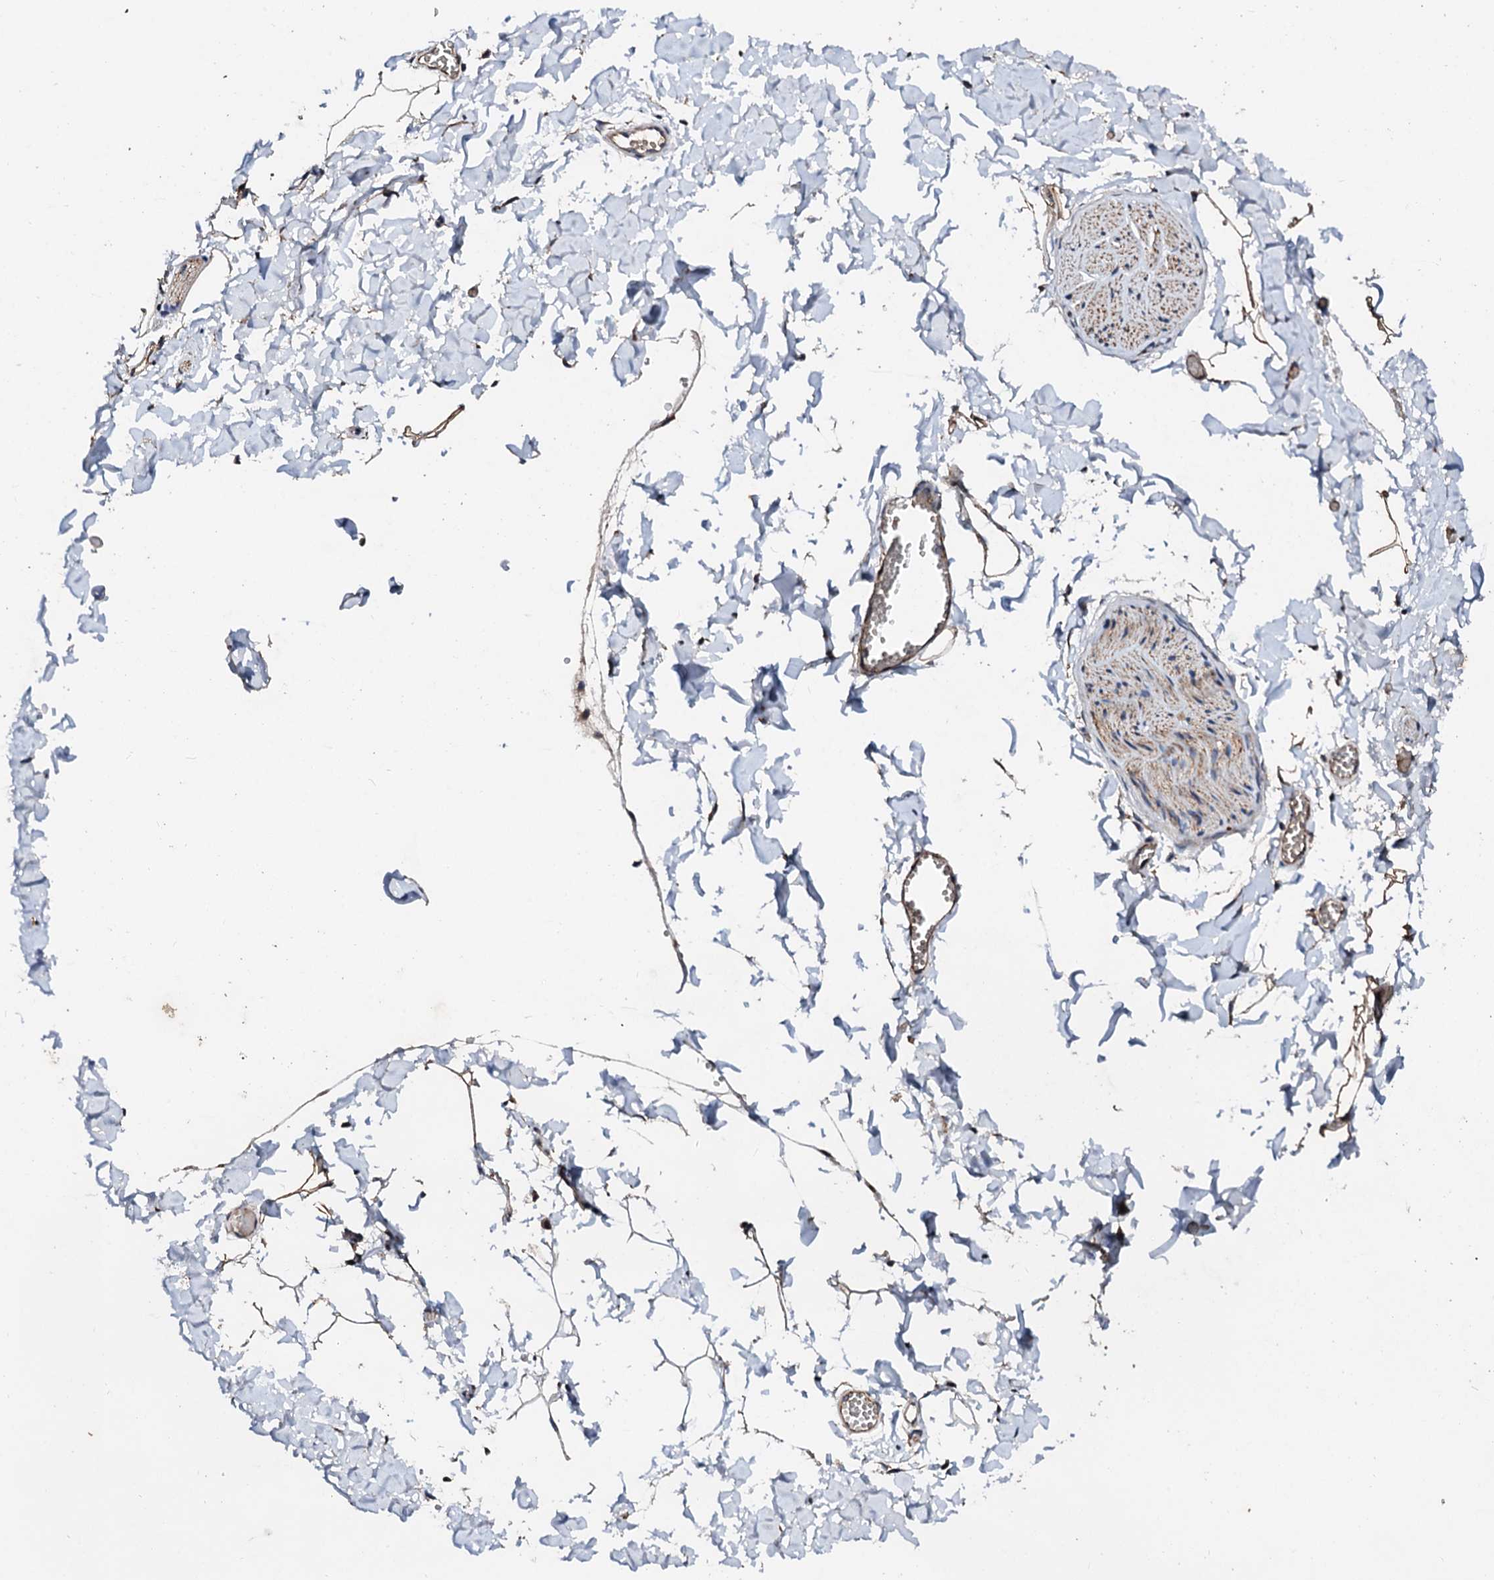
{"staining": {"intensity": "moderate", "quantity": "<25%", "location": "cytoplasmic/membranous"}, "tissue": "adipose tissue", "cell_type": "Adipocytes", "image_type": "normal", "snomed": [{"axis": "morphology", "description": "Normal tissue, NOS"}, {"axis": "topography", "description": "Gallbladder"}, {"axis": "topography", "description": "Peripheral nerve tissue"}], "caption": "IHC of unremarkable human adipose tissue exhibits low levels of moderate cytoplasmic/membranous positivity in approximately <25% of adipocytes.", "gene": "FIBIN", "patient": {"sex": "male", "age": 38}}